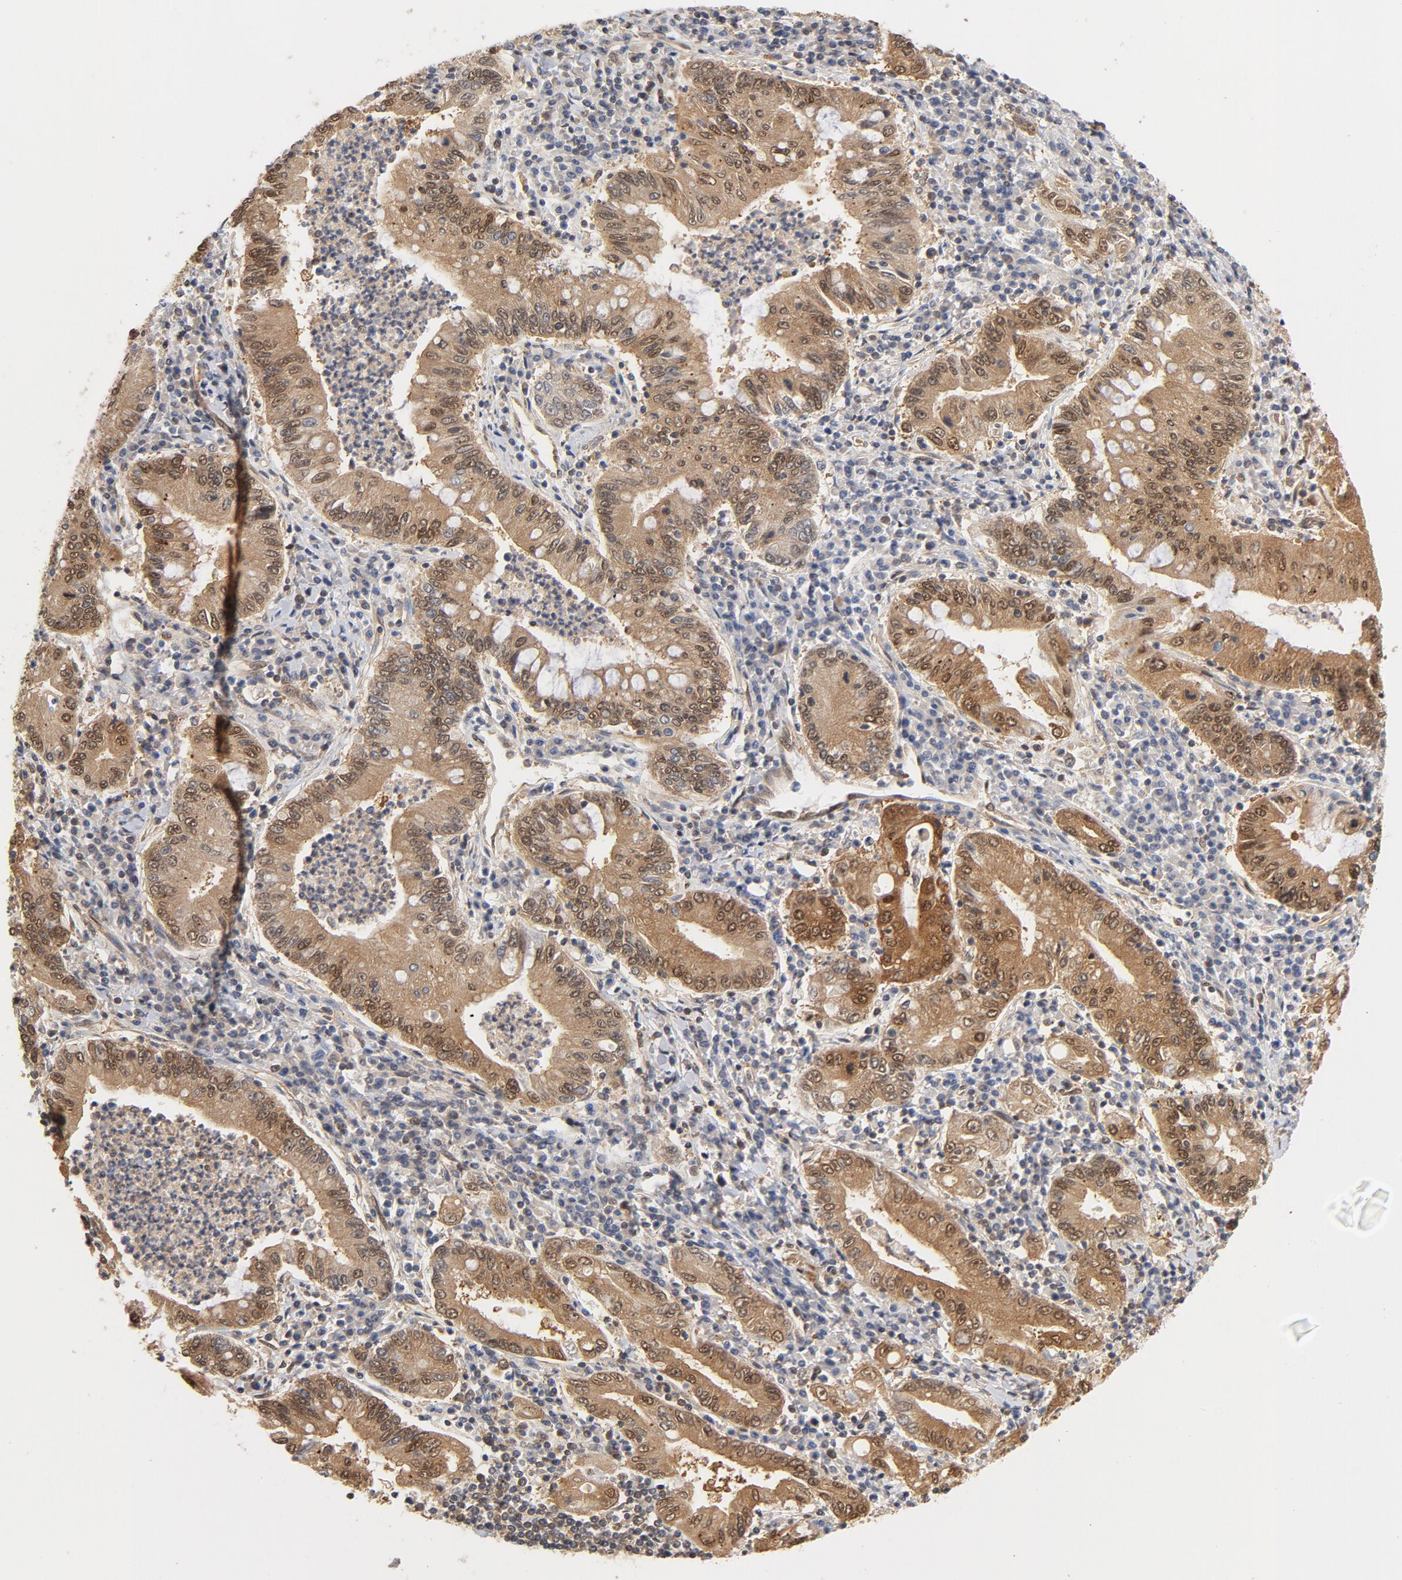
{"staining": {"intensity": "moderate", "quantity": ">75%", "location": "cytoplasmic/membranous,nuclear"}, "tissue": "stomach cancer", "cell_type": "Tumor cells", "image_type": "cancer", "snomed": [{"axis": "morphology", "description": "Normal tissue, NOS"}, {"axis": "morphology", "description": "Adenocarcinoma, NOS"}, {"axis": "topography", "description": "Esophagus"}, {"axis": "topography", "description": "Stomach, upper"}, {"axis": "topography", "description": "Peripheral nerve tissue"}], "caption": "Human stomach cancer (adenocarcinoma) stained for a protein (brown) exhibits moderate cytoplasmic/membranous and nuclear positive positivity in about >75% of tumor cells.", "gene": "CDC37", "patient": {"sex": "male", "age": 62}}